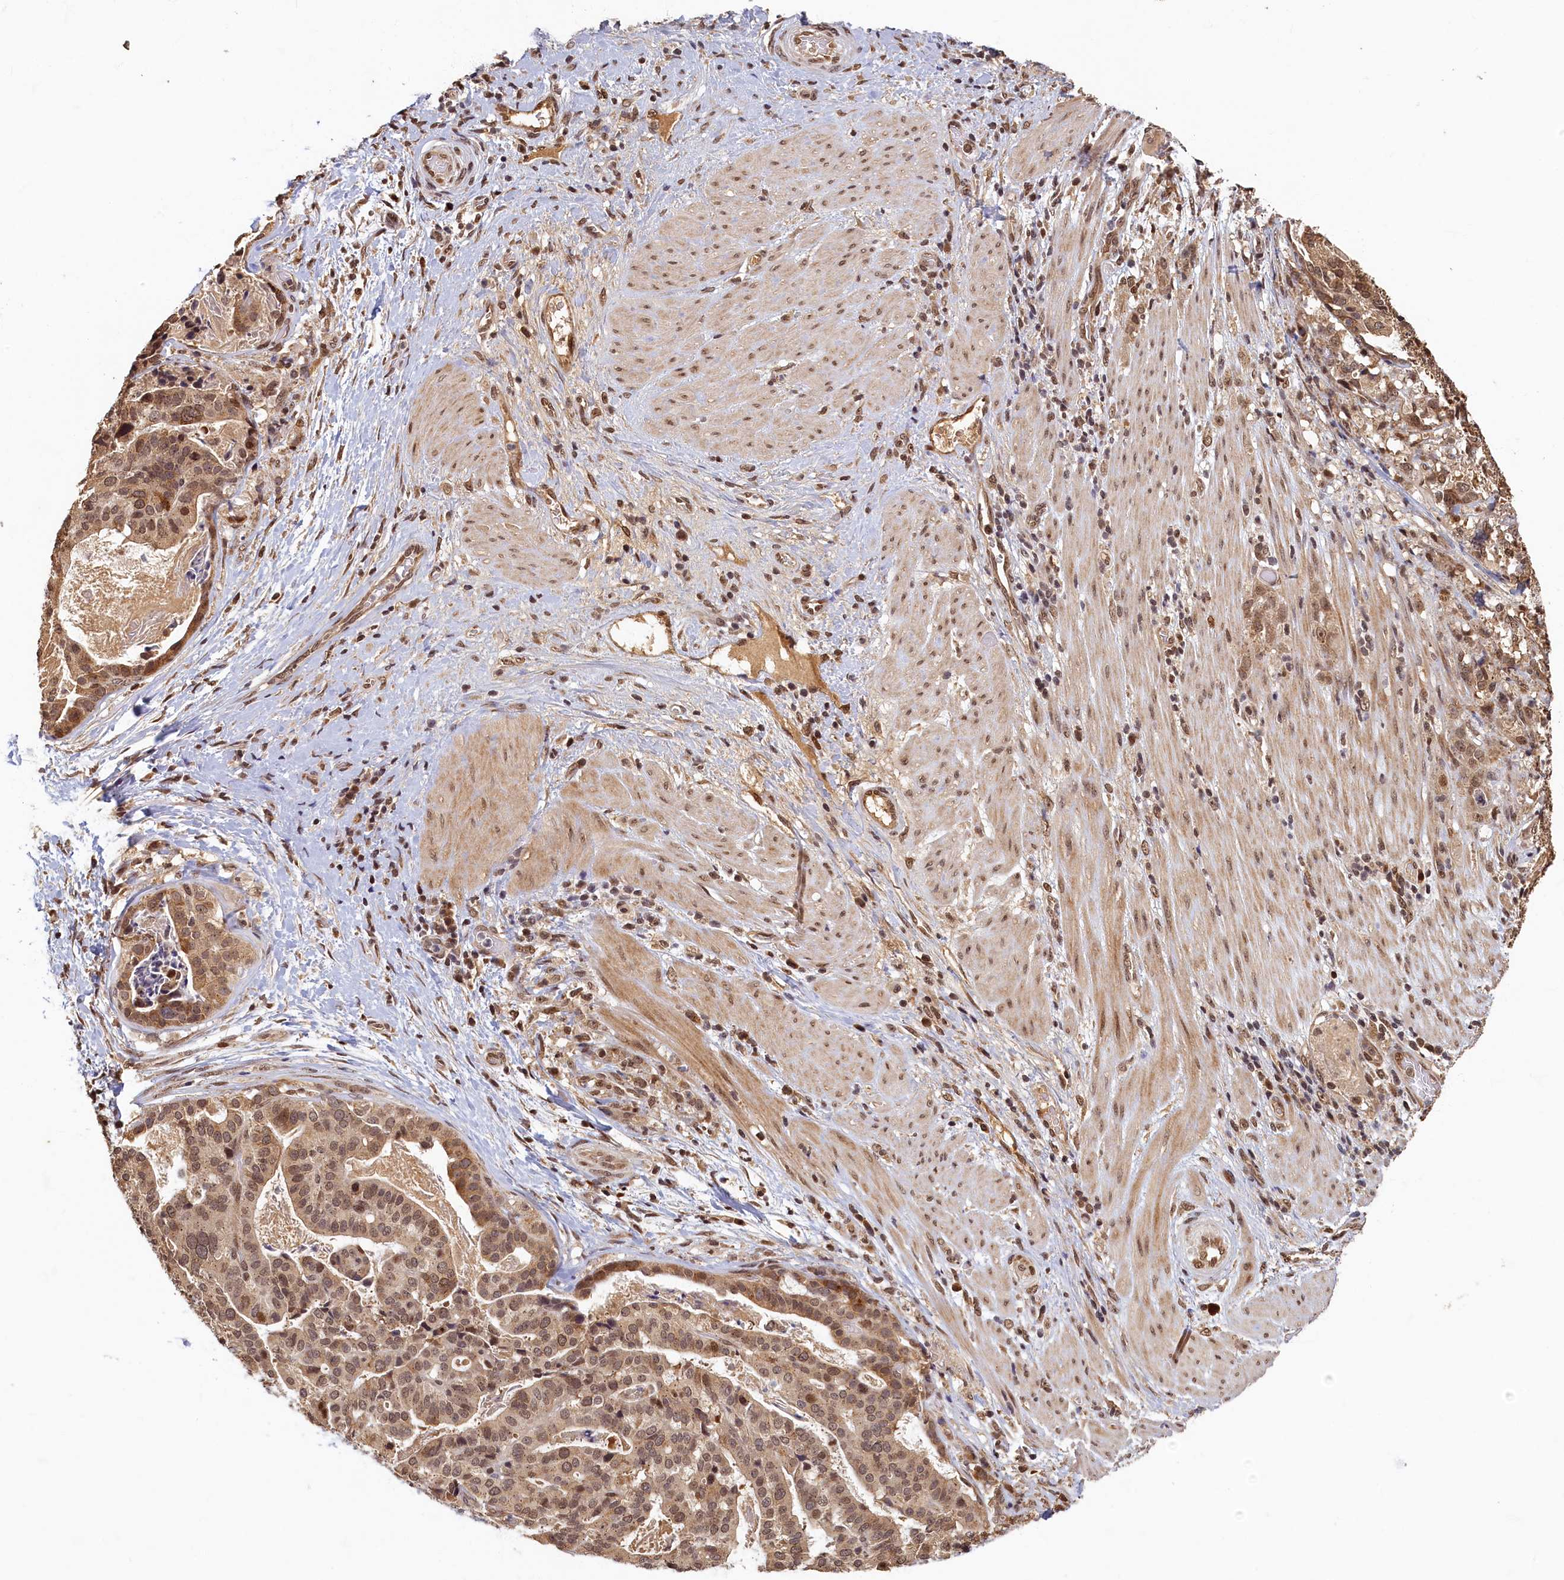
{"staining": {"intensity": "moderate", "quantity": ">75%", "location": "nuclear"}, "tissue": "stomach cancer", "cell_type": "Tumor cells", "image_type": "cancer", "snomed": [{"axis": "morphology", "description": "Adenocarcinoma, NOS"}, {"axis": "topography", "description": "Stomach"}], "caption": "Tumor cells exhibit moderate nuclear staining in approximately >75% of cells in adenocarcinoma (stomach).", "gene": "CKAP2L", "patient": {"sex": "male", "age": 48}}